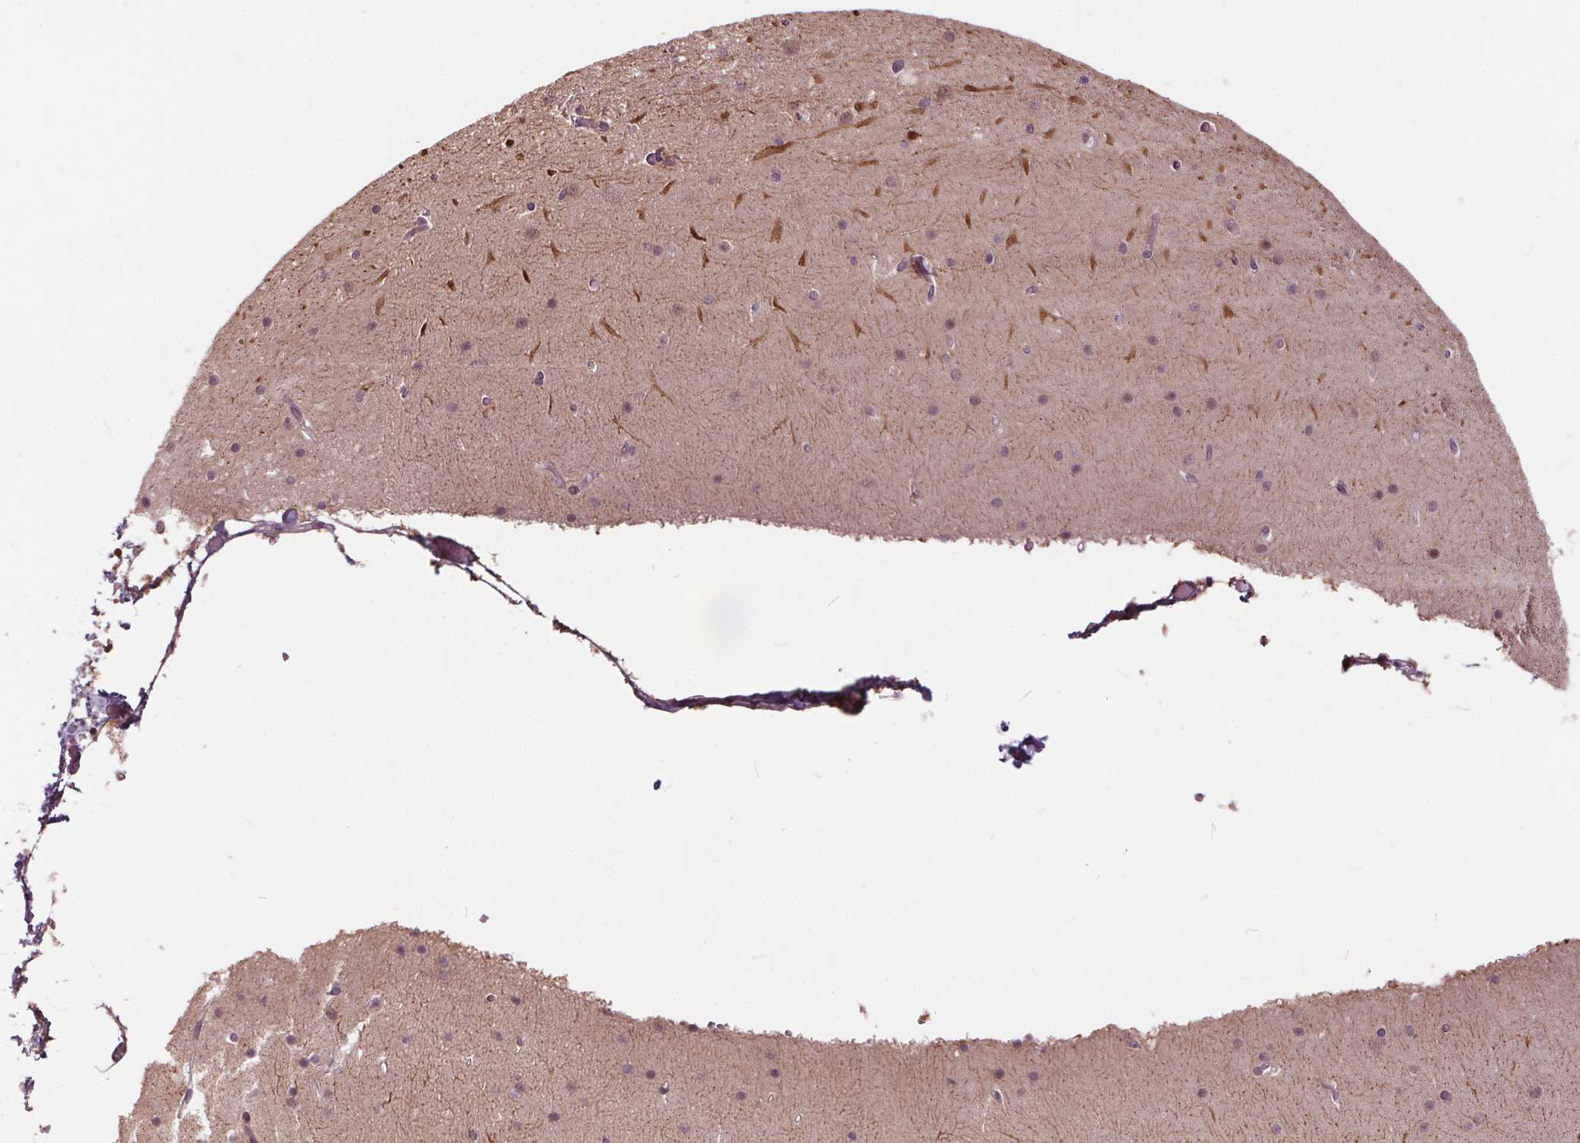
{"staining": {"intensity": "negative", "quantity": "none", "location": "none"}, "tissue": "cerebellum", "cell_type": "Cells in granular layer", "image_type": "normal", "snomed": [{"axis": "morphology", "description": "Normal tissue, NOS"}, {"axis": "topography", "description": "Cerebellum"}], "caption": "Immunohistochemistry (IHC) image of unremarkable cerebellum: cerebellum stained with DAB displays no significant protein staining in cells in granular layer. (Stains: DAB (3,3'-diaminobenzidine) immunohistochemistry with hematoxylin counter stain, Microscopy: brightfield microscopy at high magnification).", "gene": "HIF1AN", "patient": {"sex": "female", "age": 28}}